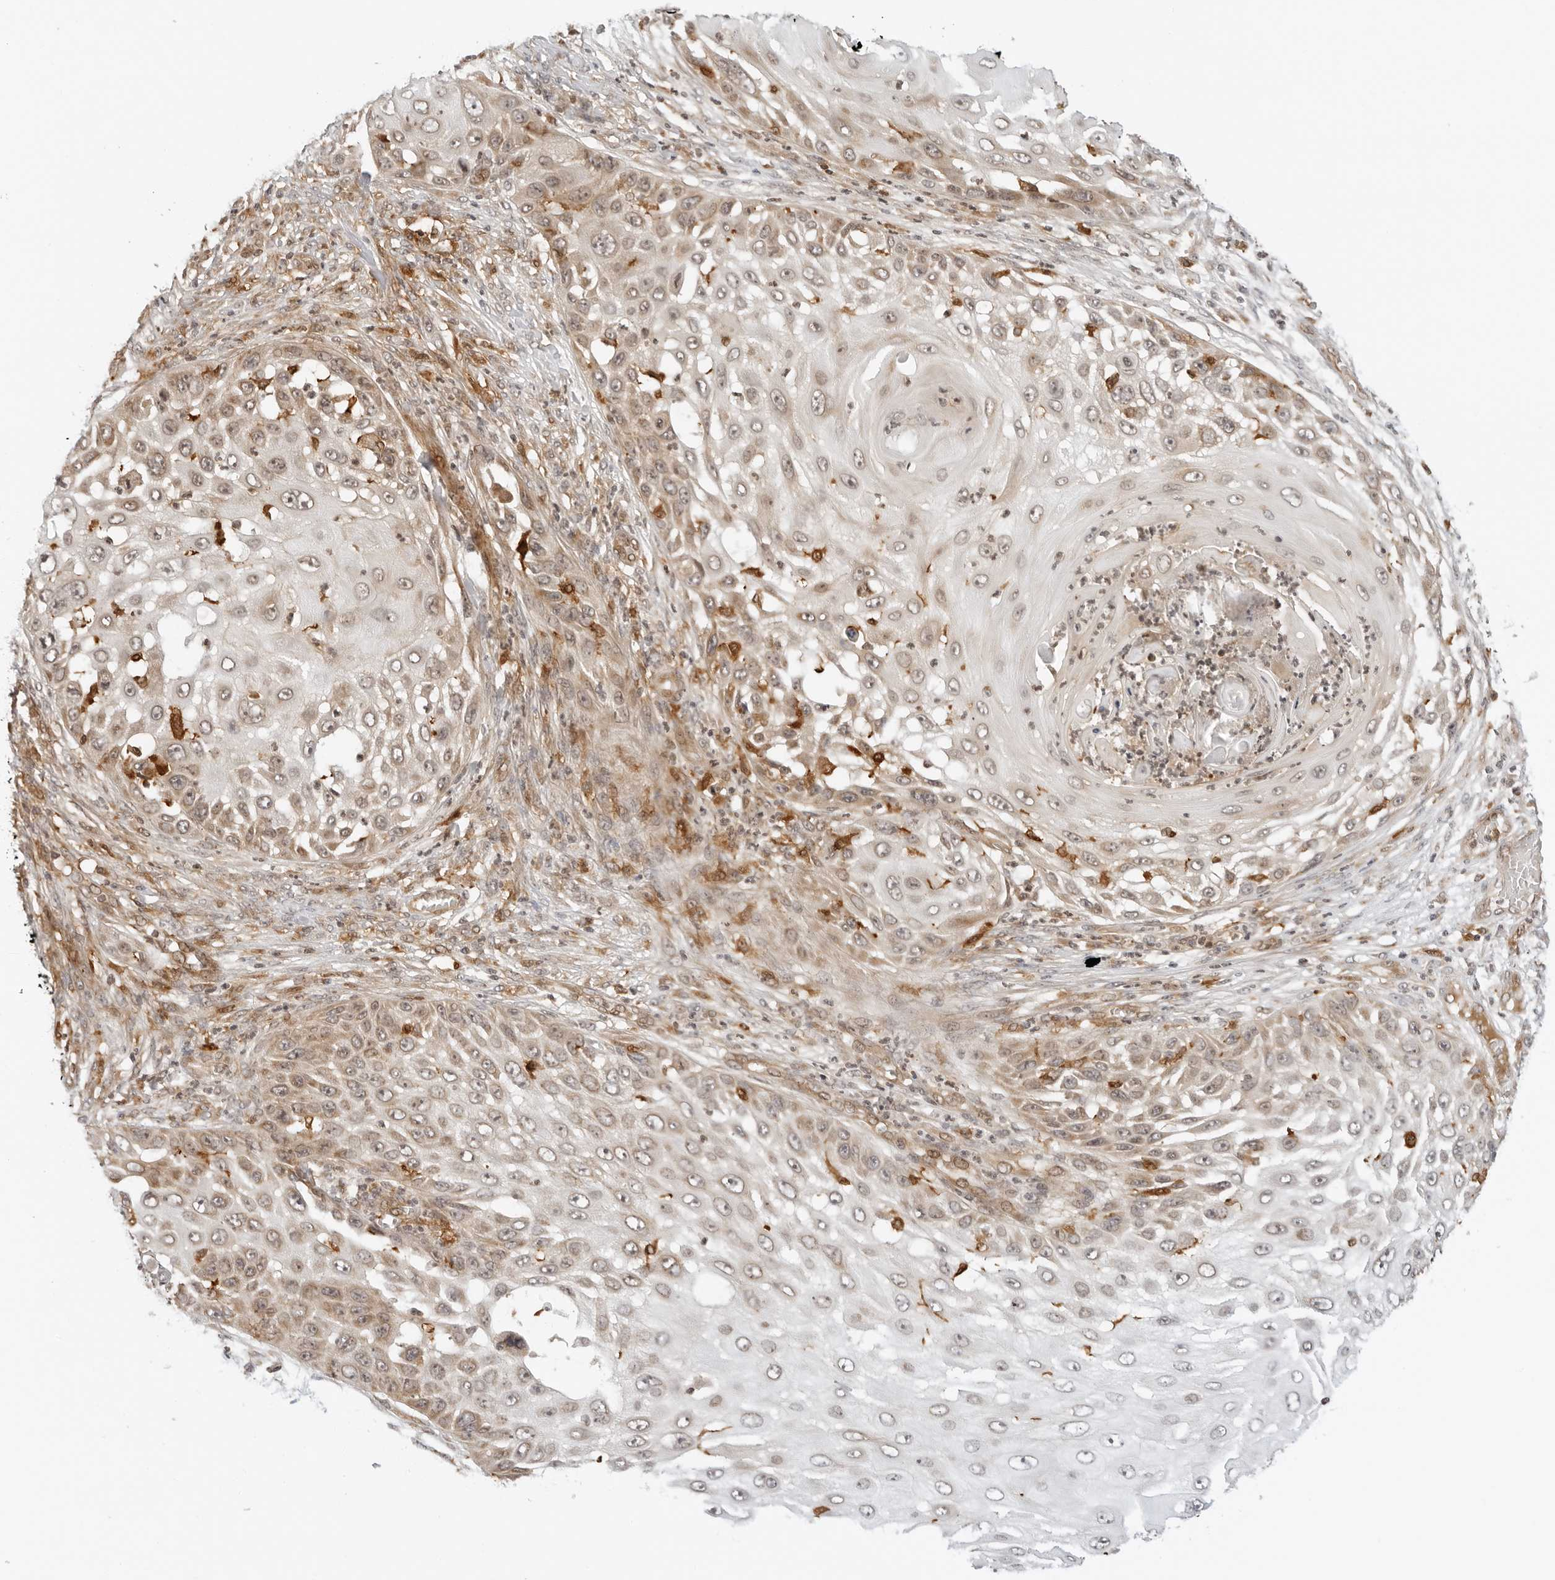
{"staining": {"intensity": "weak", "quantity": "25%-75%", "location": "cytoplasmic/membranous,nuclear"}, "tissue": "skin cancer", "cell_type": "Tumor cells", "image_type": "cancer", "snomed": [{"axis": "morphology", "description": "Squamous cell carcinoma, NOS"}, {"axis": "topography", "description": "Skin"}], "caption": "This image displays immunohistochemistry staining of skin cancer, with low weak cytoplasmic/membranous and nuclear positivity in approximately 25%-75% of tumor cells.", "gene": "RC3H1", "patient": {"sex": "female", "age": 44}}